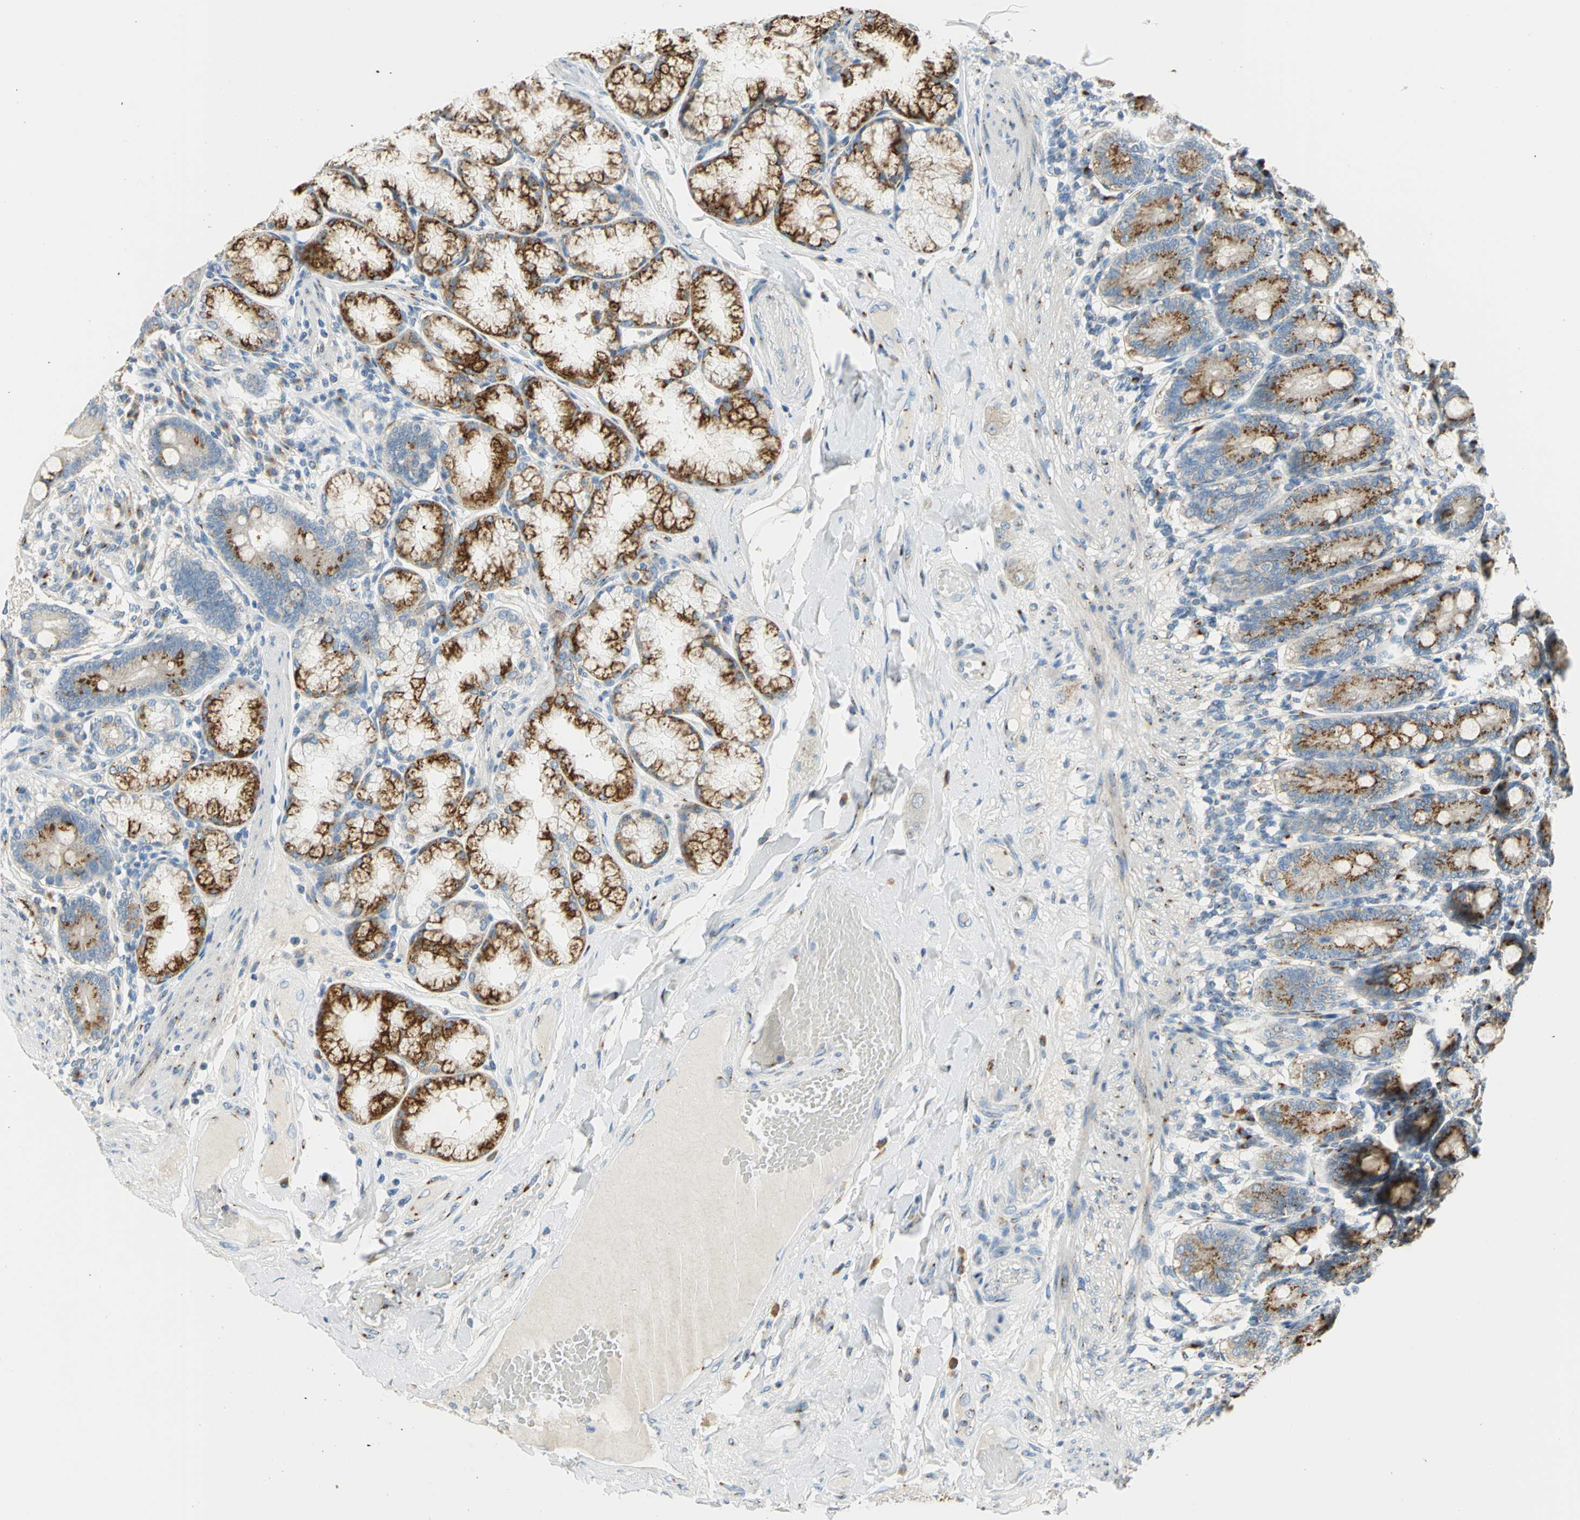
{"staining": {"intensity": "strong", "quantity": ">75%", "location": "cytoplasmic/membranous"}, "tissue": "duodenum", "cell_type": "Glandular cells", "image_type": "normal", "snomed": [{"axis": "morphology", "description": "Normal tissue, NOS"}, {"axis": "topography", "description": "Duodenum"}], "caption": "Approximately >75% of glandular cells in normal duodenum display strong cytoplasmic/membranous protein staining as visualized by brown immunohistochemical staining.", "gene": "GPR3", "patient": {"sex": "female", "age": 64}}